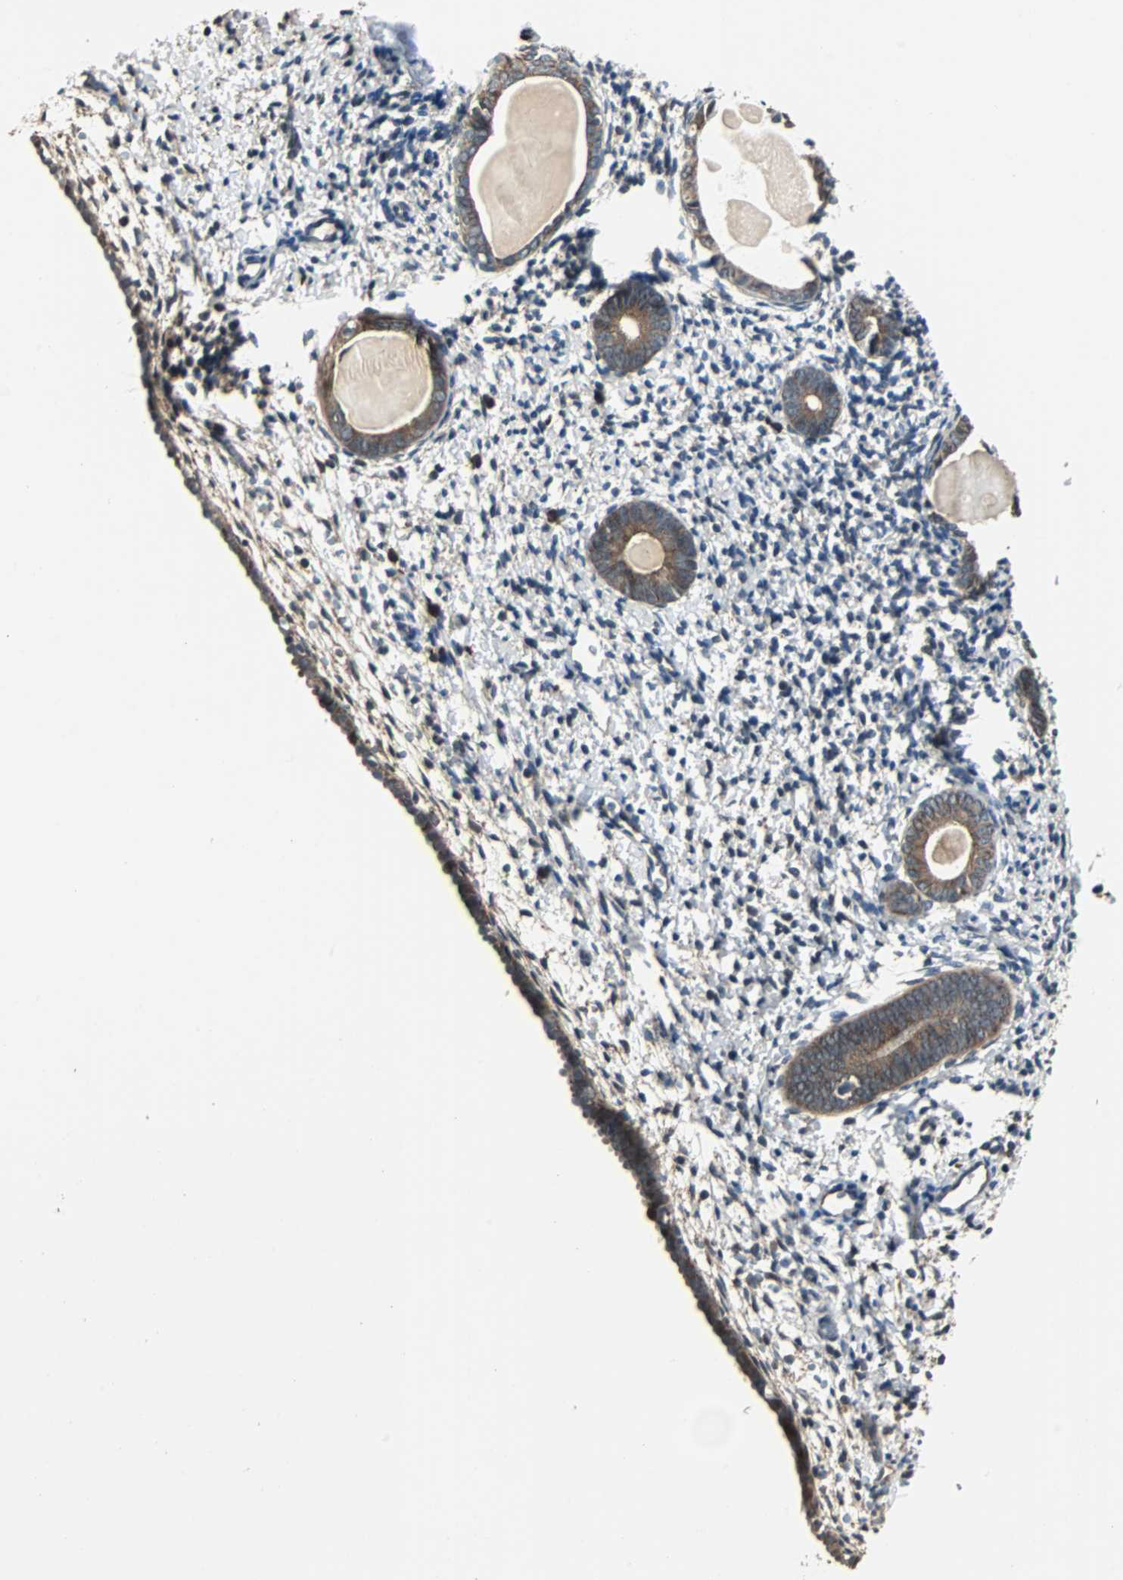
{"staining": {"intensity": "moderate", "quantity": "25%-75%", "location": "cytoplasmic/membranous"}, "tissue": "endometrium", "cell_type": "Cells in endometrial stroma", "image_type": "normal", "snomed": [{"axis": "morphology", "description": "Normal tissue, NOS"}, {"axis": "topography", "description": "Endometrium"}], "caption": "High-magnification brightfield microscopy of normal endometrium stained with DAB (brown) and counterstained with hematoxylin (blue). cells in endometrial stroma exhibit moderate cytoplasmic/membranous positivity is present in approximately25%-75% of cells.", "gene": "CHP1", "patient": {"sex": "female", "age": 71}}